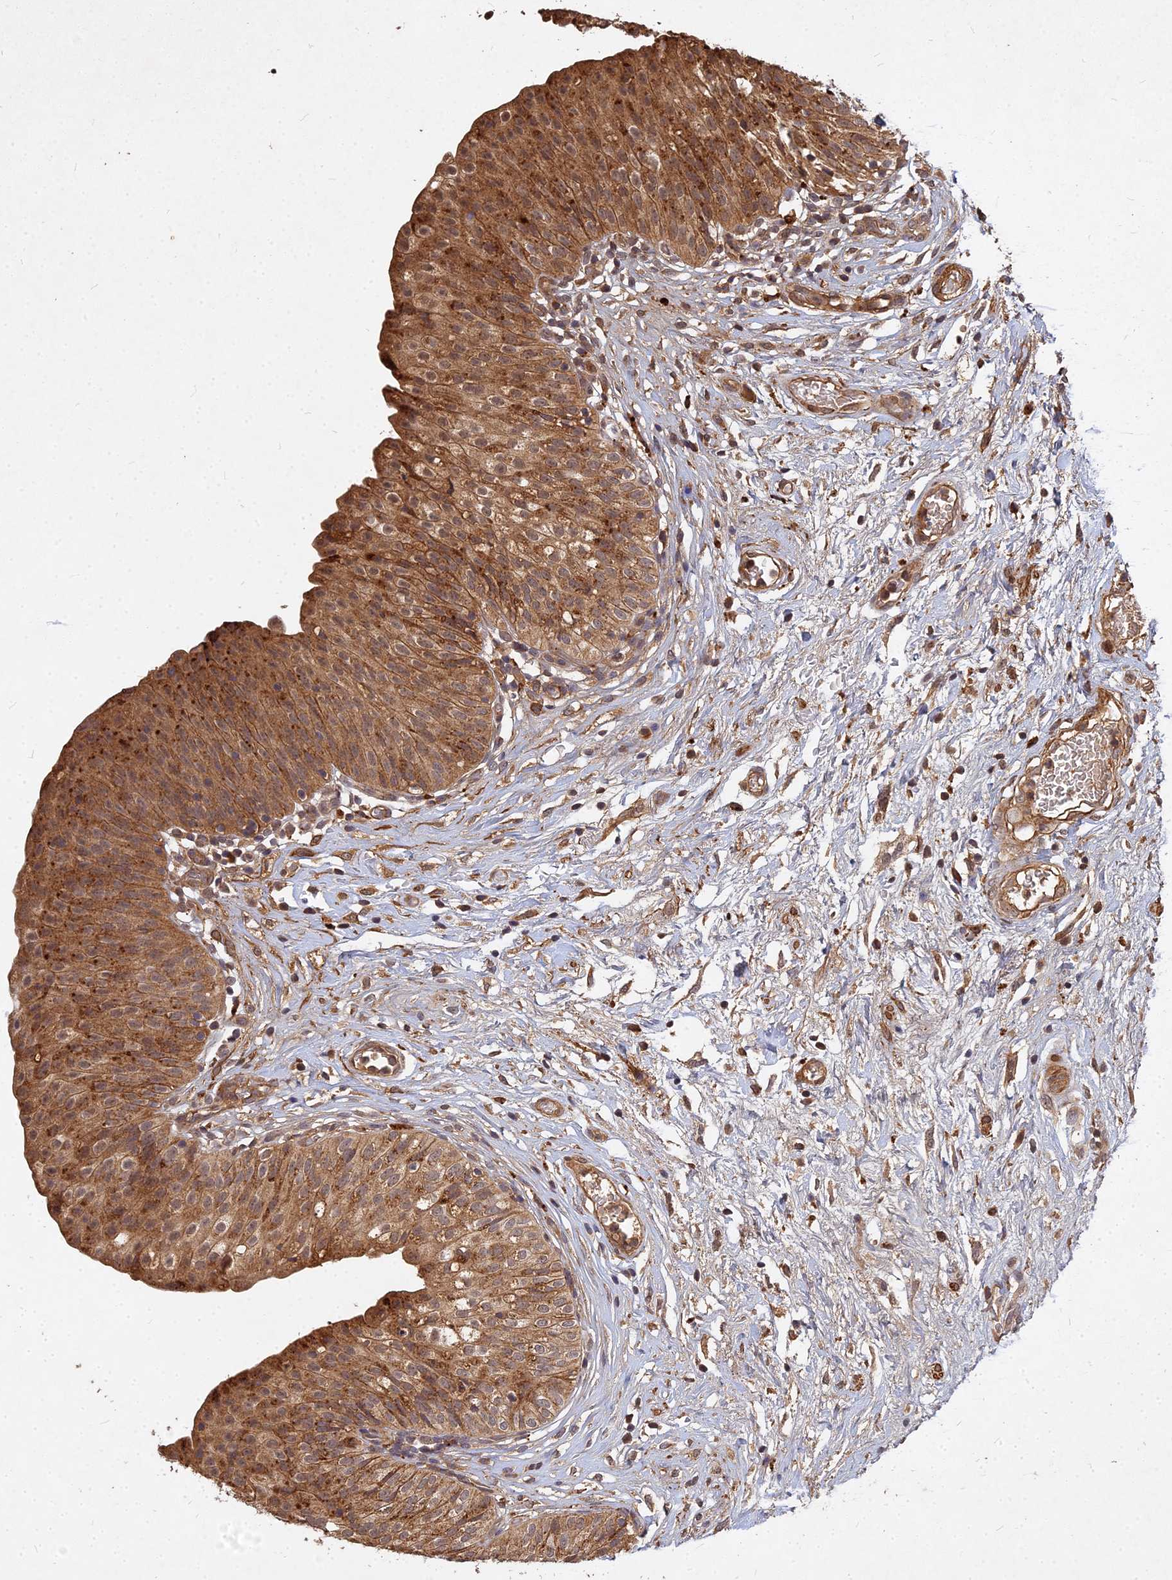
{"staining": {"intensity": "strong", "quantity": ">75%", "location": "cytoplasmic/membranous"}, "tissue": "urinary bladder", "cell_type": "Urothelial cells", "image_type": "normal", "snomed": [{"axis": "morphology", "description": "Normal tissue, NOS"}, {"axis": "topography", "description": "Urinary bladder"}], "caption": "Approximately >75% of urothelial cells in unremarkable human urinary bladder exhibit strong cytoplasmic/membranous protein positivity as visualized by brown immunohistochemical staining.", "gene": "UBE2W", "patient": {"sex": "male", "age": 55}}